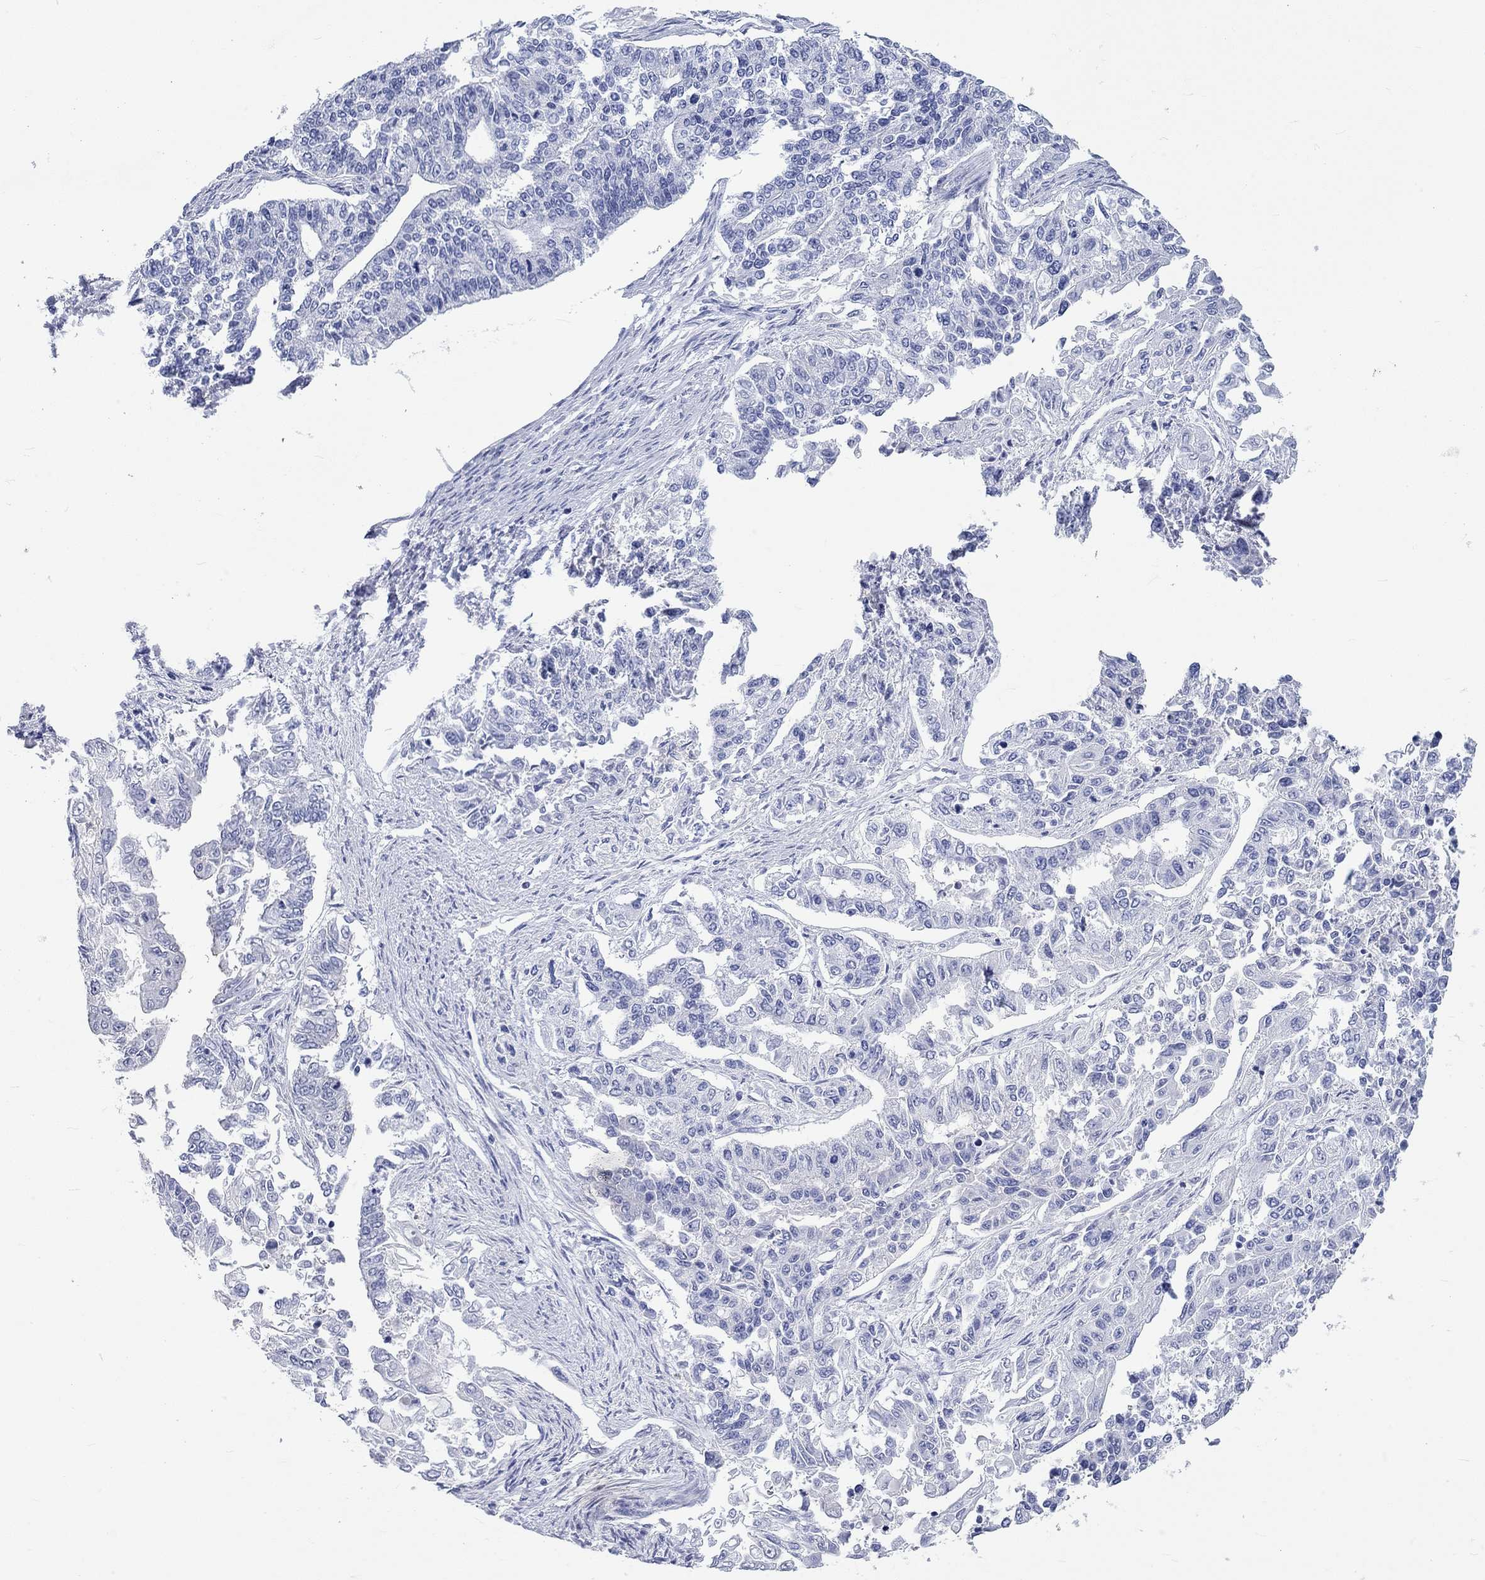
{"staining": {"intensity": "negative", "quantity": "none", "location": "none"}, "tissue": "endometrial cancer", "cell_type": "Tumor cells", "image_type": "cancer", "snomed": [{"axis": "morphology", "description": "Adenocarcinoma, NOS"}, {"axis": "topography", "description": "Uterus"}], "caption": "Tumor cells show no significant staining in adenocarcinoma (endometrial).", "gene": "SPATA9", "patient": {"sex": "female", "age": 59}}